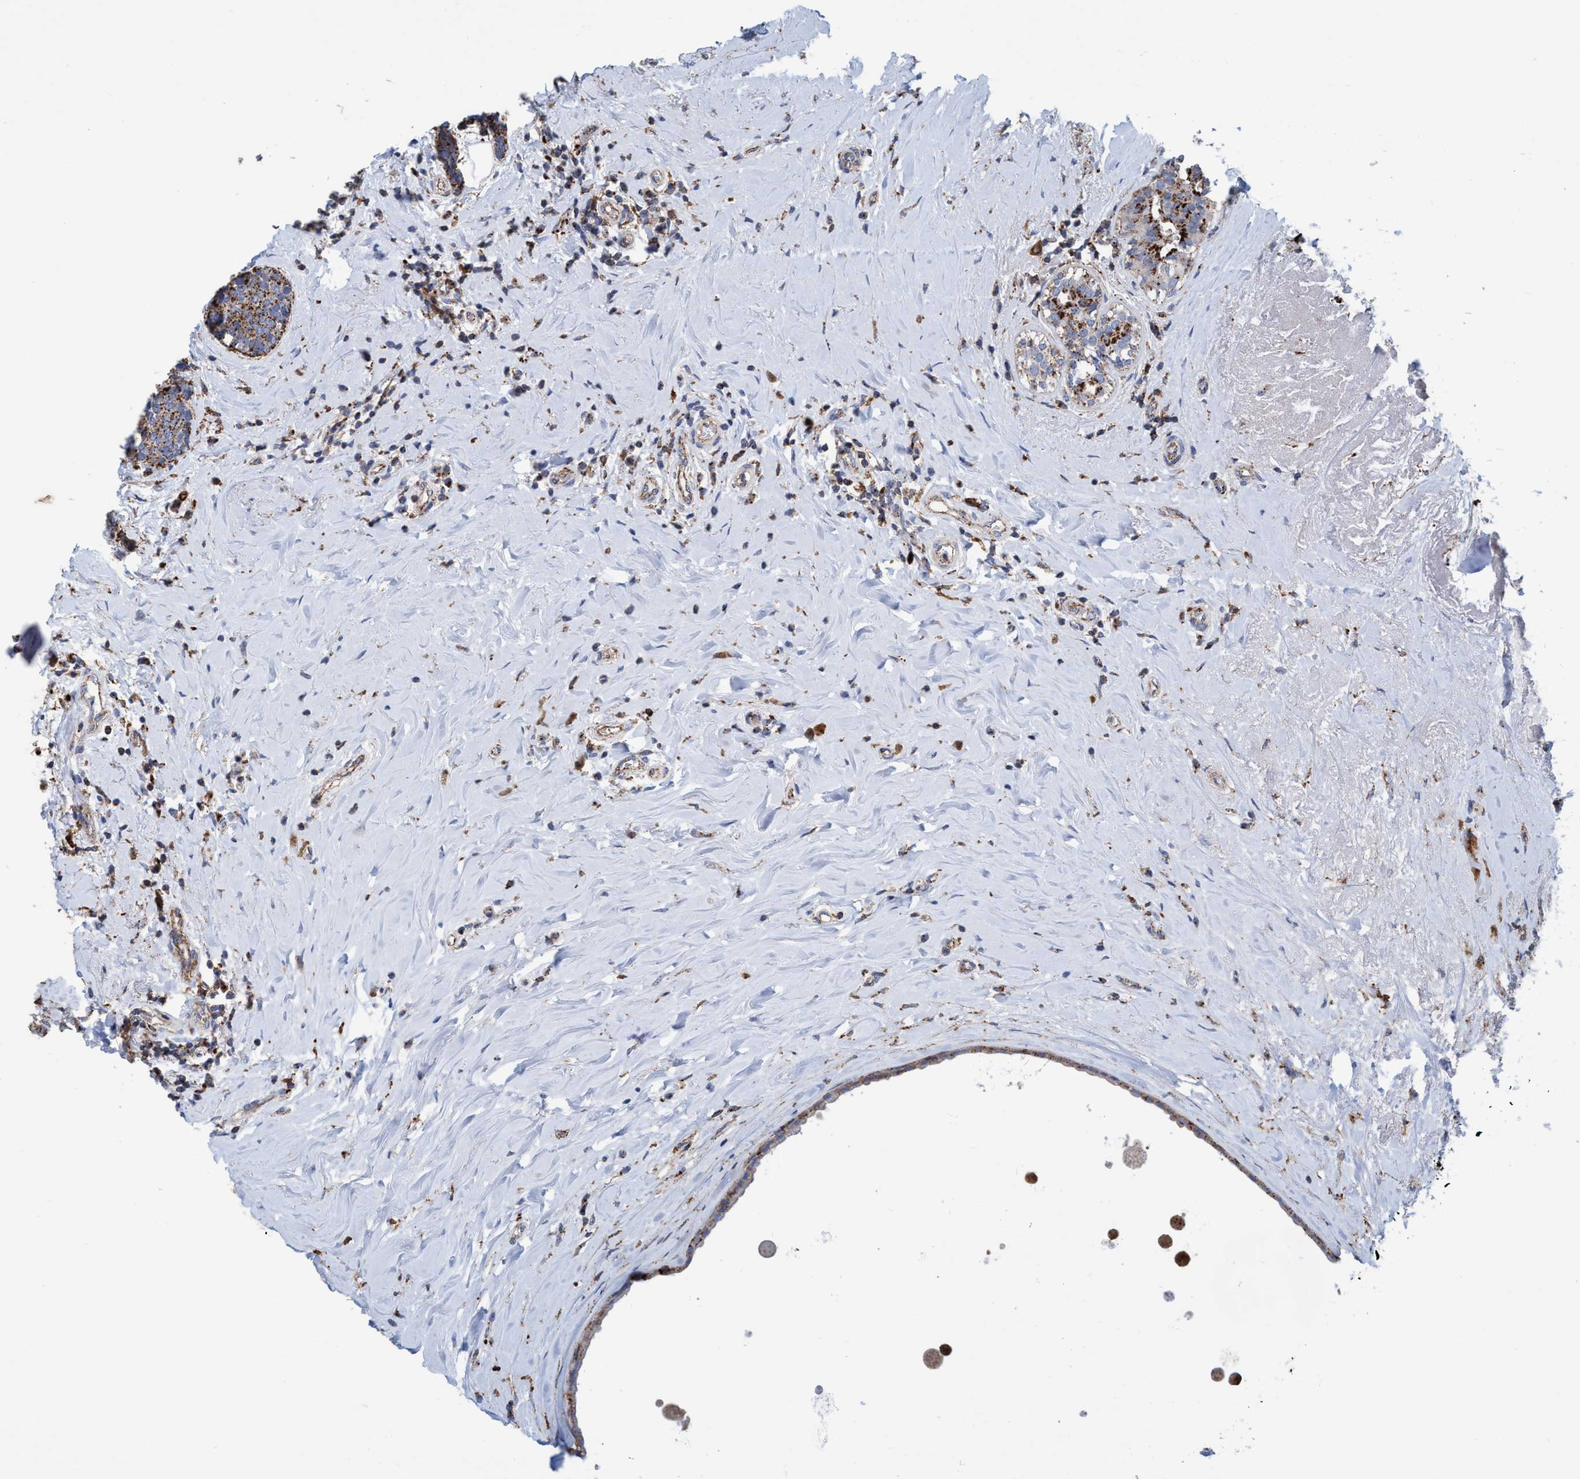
{"staining": {"intensity": "moderate", "quantity": ">75%", "location": "cytoplasmic/membranous"}, "tissue": "breast cancer", "cell_type": "Tumor cells", "image_type": "cancer", "snomed": [{"axis": "morphology", "description": "Duct carcinoma"}, {"axis": "topography", "description": "Breast"}], "caption": "Infiltrating ductal carcinoma (breast) tissue demonstrates moderate cytoplasmic/membranous expression in about >75% of tumor cells, visualized by immunohistochemistry.", "gene": "TRIM65", "patient": {"sex": "female", "age": 55}}